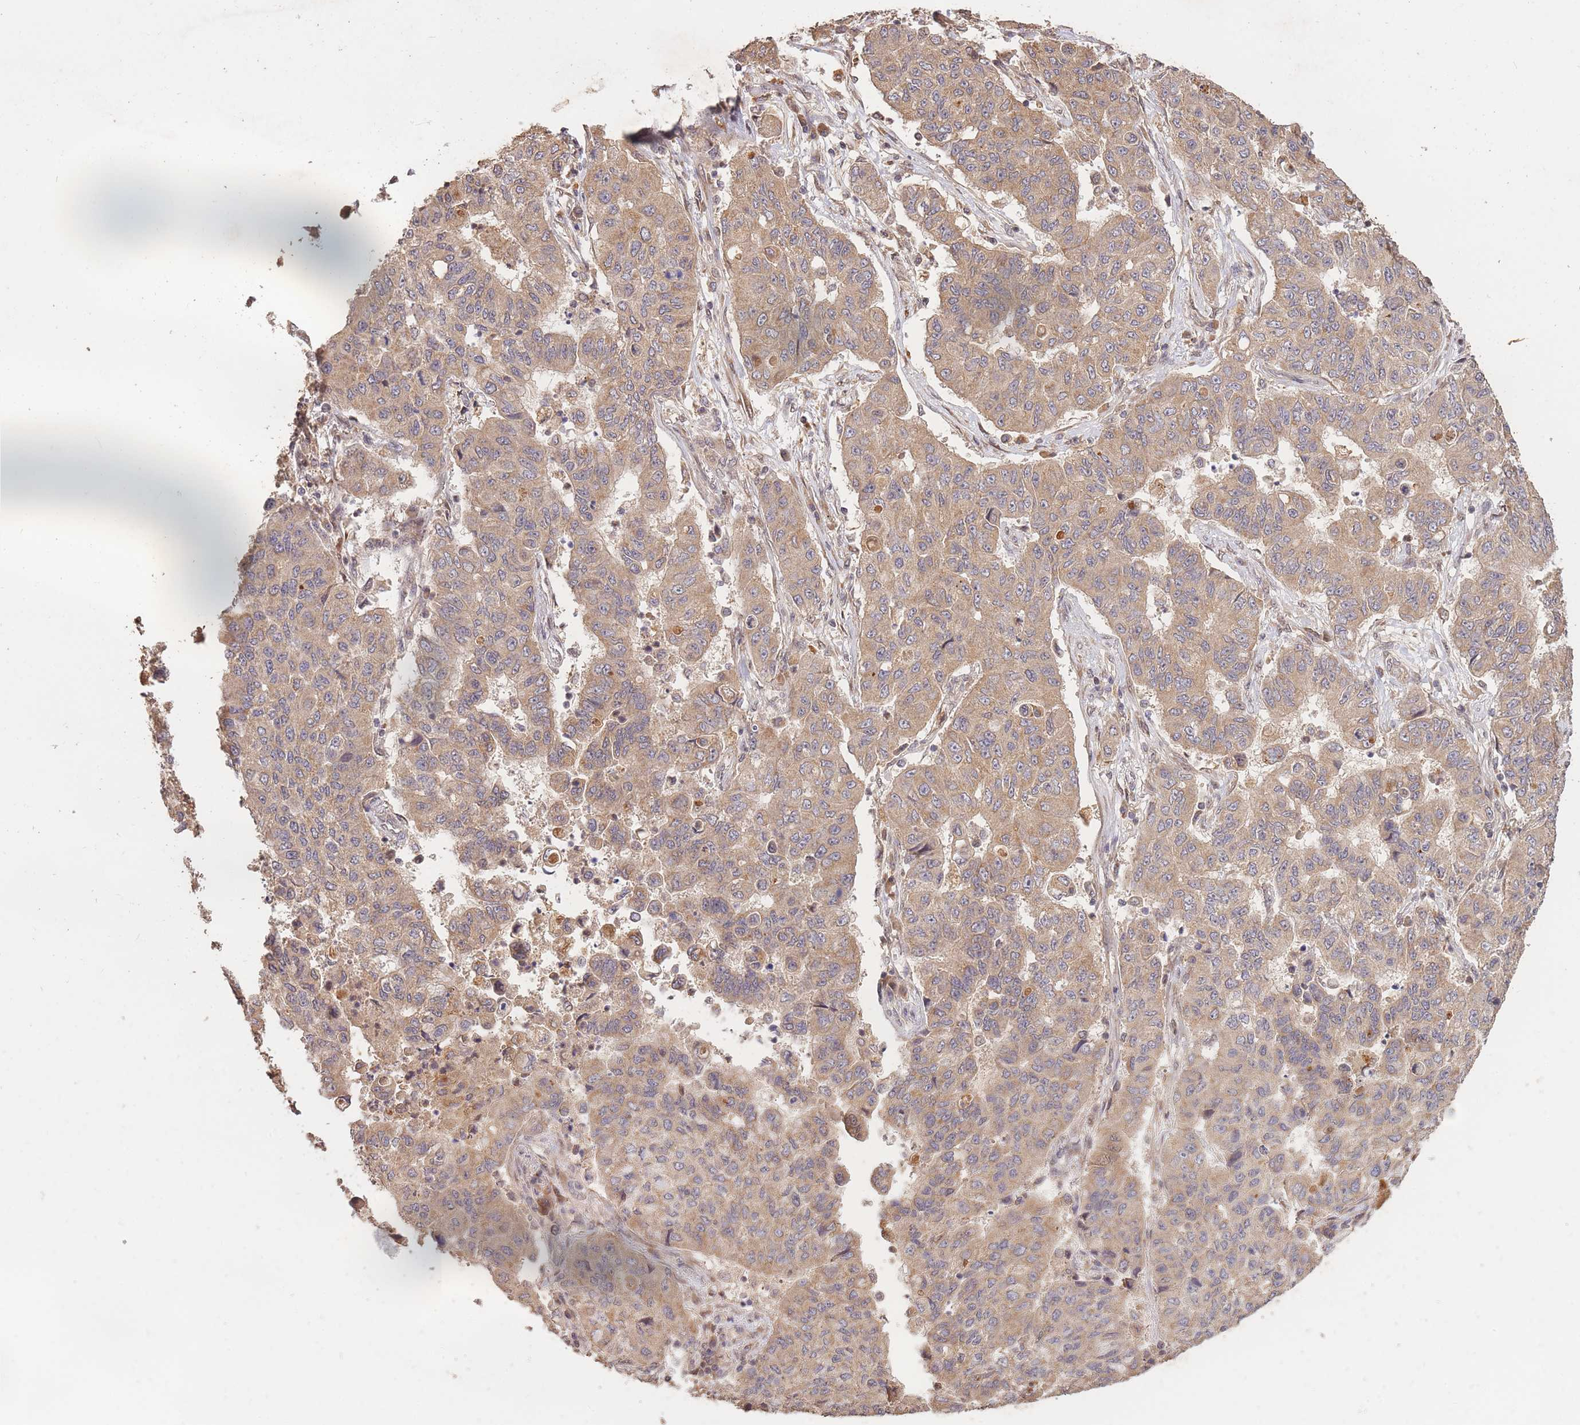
{"staining": {"intensity": "moderate", "quantity": ">75%", "location": "cytoplasmic/membranous"}, "tissue": "lung cancer", "cell_type": "Tumor cells", "image_type": "cancer", "snomed": [{"axis": "morphology", "description": "Squamous cell carcinoma, NOS"}, {"axis": "topography", "description": "Lung"}], "caption": "The photomicrograph shows staining of lung cancer (squamous cell carcinoma), revealing moderate cytoplasmic/membranous protein positivity (brown color) within tumor cells. Using DAB (3,3'-diaminobenzidine) (brown) and hematoxylin (blue) stains, captured at high magnification using brightfield microscopy.", "gene": "RGS14", "patient": {"sex": "male", "age": 74}}